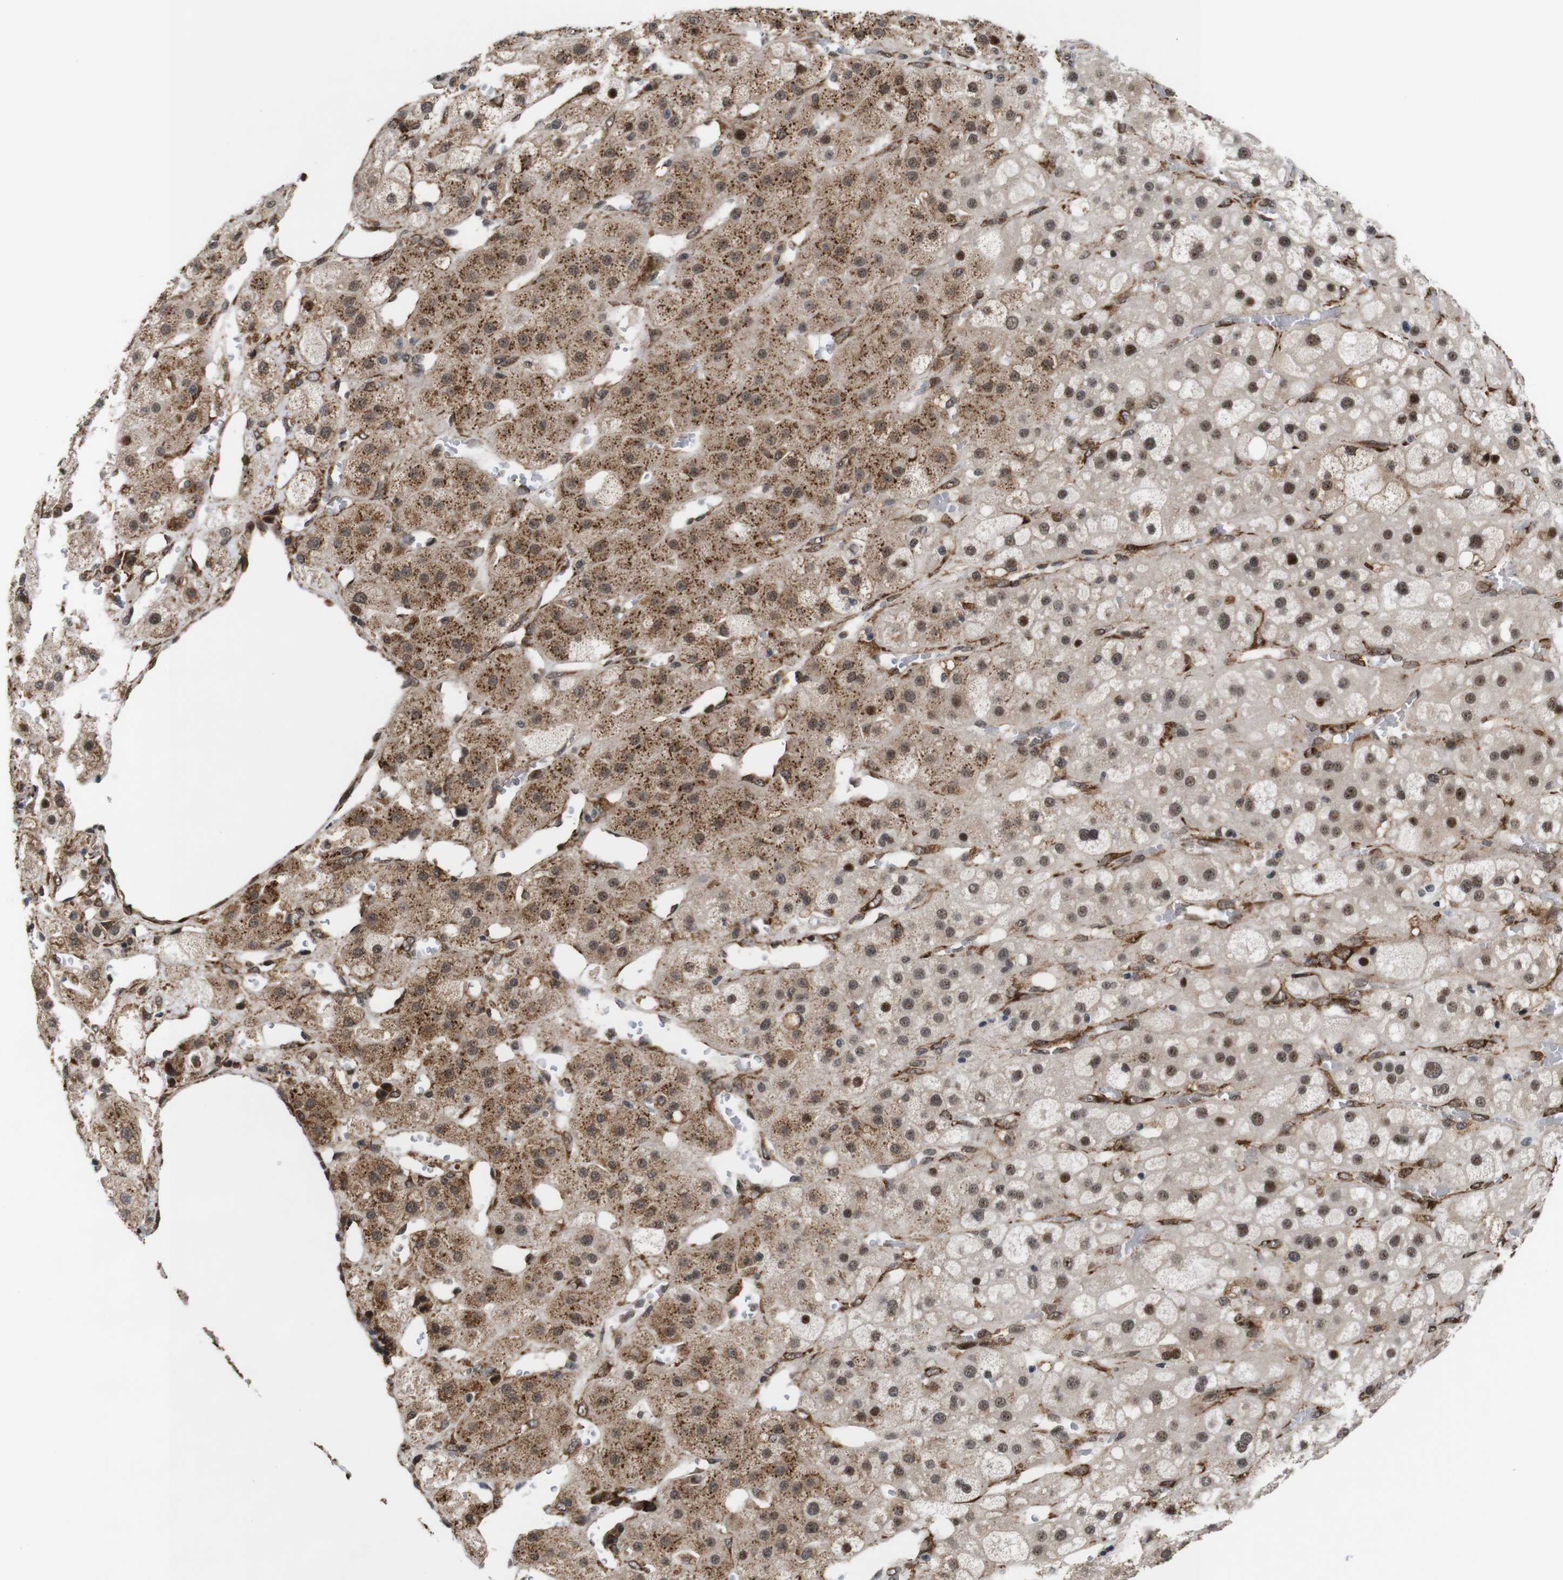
{"staining": {"intensity": "moderate", "quantity": ">75%", "location": "cytoplasmic/membranous,nuclear"}, "tissue": "adrenal gland", "cell_type": "Glandular cells", "image_type": "normal", "snomed": [{"axis": "morphology", "description": "Normal tissue, NOS"}, {"axis": "topography", "description": "Adrenal gland"}], "caption": "Adrenal gland stained with a brown dye displays moderate cytoplasmic/membranous,nuclear positive staining in about >75% of glandular cells.", "gene": "EIF4G1", "patient": {"sex": "female", "age": 47}}